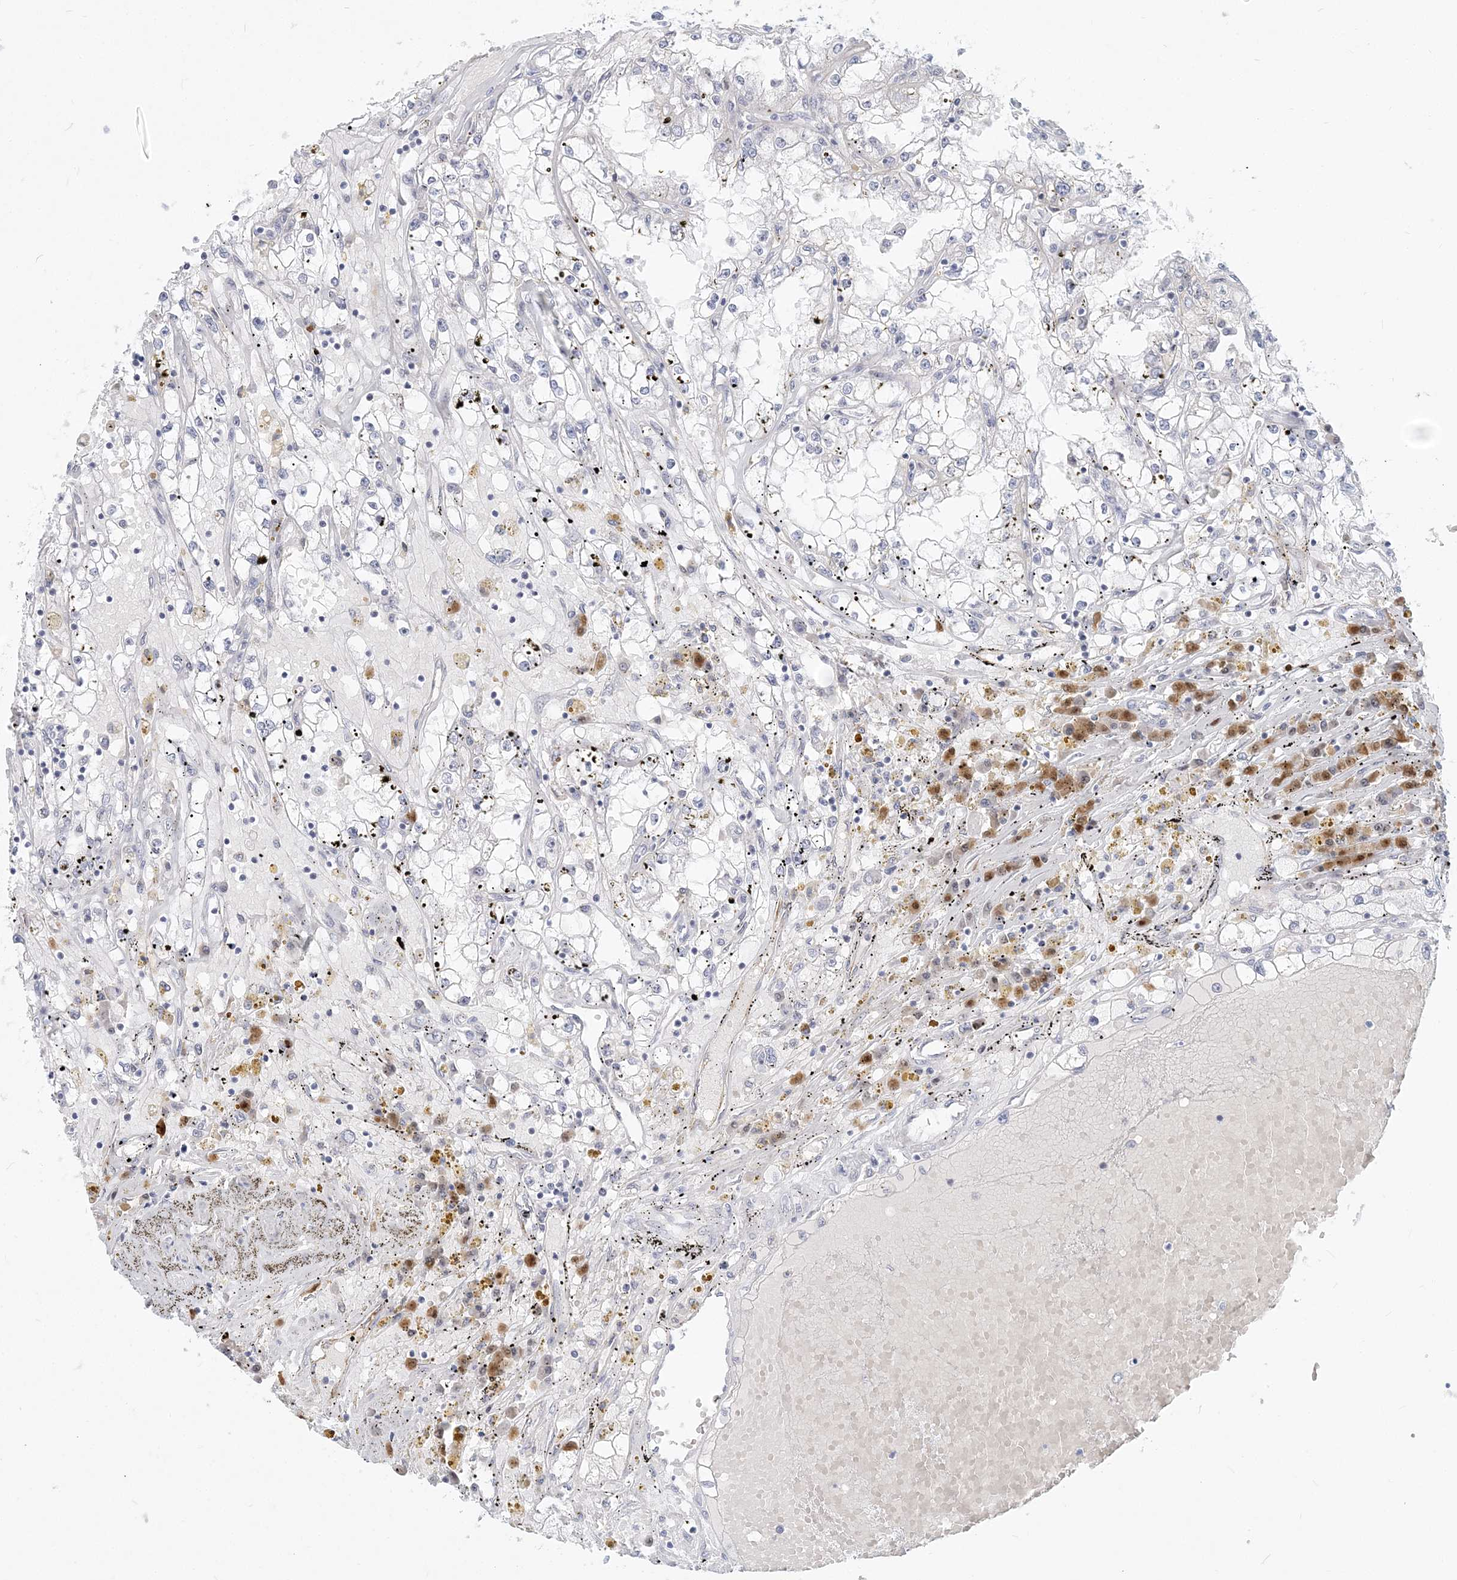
{"staining": {"intensity": "negative", "quantity": "none", "location": "none"}, "tissue": "renal cancer", "cell_type": "Tumor cells", "image_type": "cancer", "snomed": [{"axis": "morphology", "description": "Adenocarcinoma, NOS"}, {"axis": "topography", "description": "Kidney"}], "caption": "Immunohistochemistry (IHC) photomicrograph of human renal cancer (adenocarcinoma) stained for a protein (brown), which demonstrates no staining in tumor cells.", "gene": "GMPPA", "patient": {"sex": "male", "age": 56}}